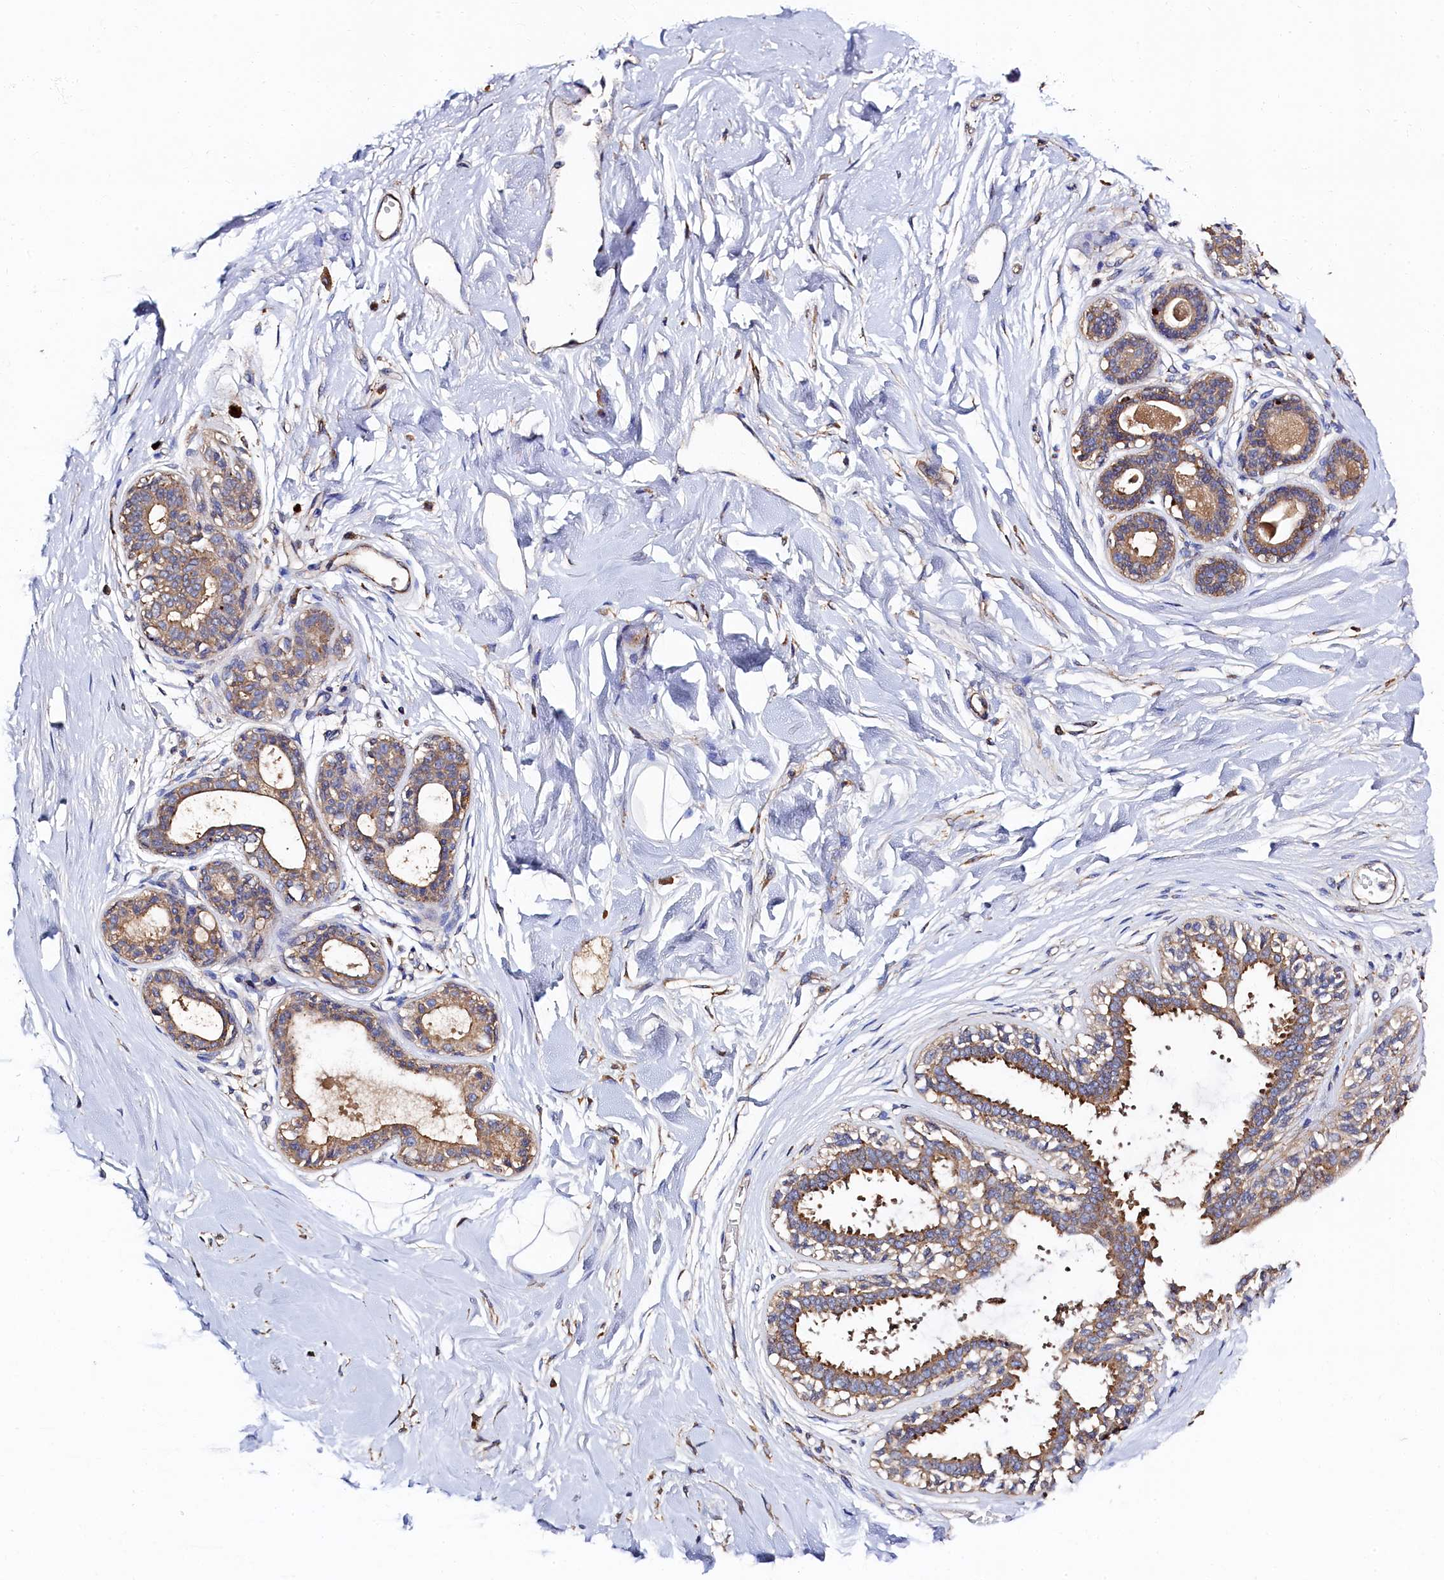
{"staining": {"intensity": "moderate", "quantity": "25%-75%", "location": "cytoplasmic/membranous"}, "tissue": "breast", "cell_type": "Adipocytes", "image_type": "normal", "snomed": [{"axis": "morphology", "description": "Normal tissue, NOS"}, {"axis": "topography", "description": "Breast"}], "caption": "About 25%-75% of adipocytes in benign human breast demonstrate moderate cytoplasmic/membranous protein staining as visualized by brown immunohistochemical staining.", "gene": "TK2", "patient": {"sex": "female", "age": 45}}